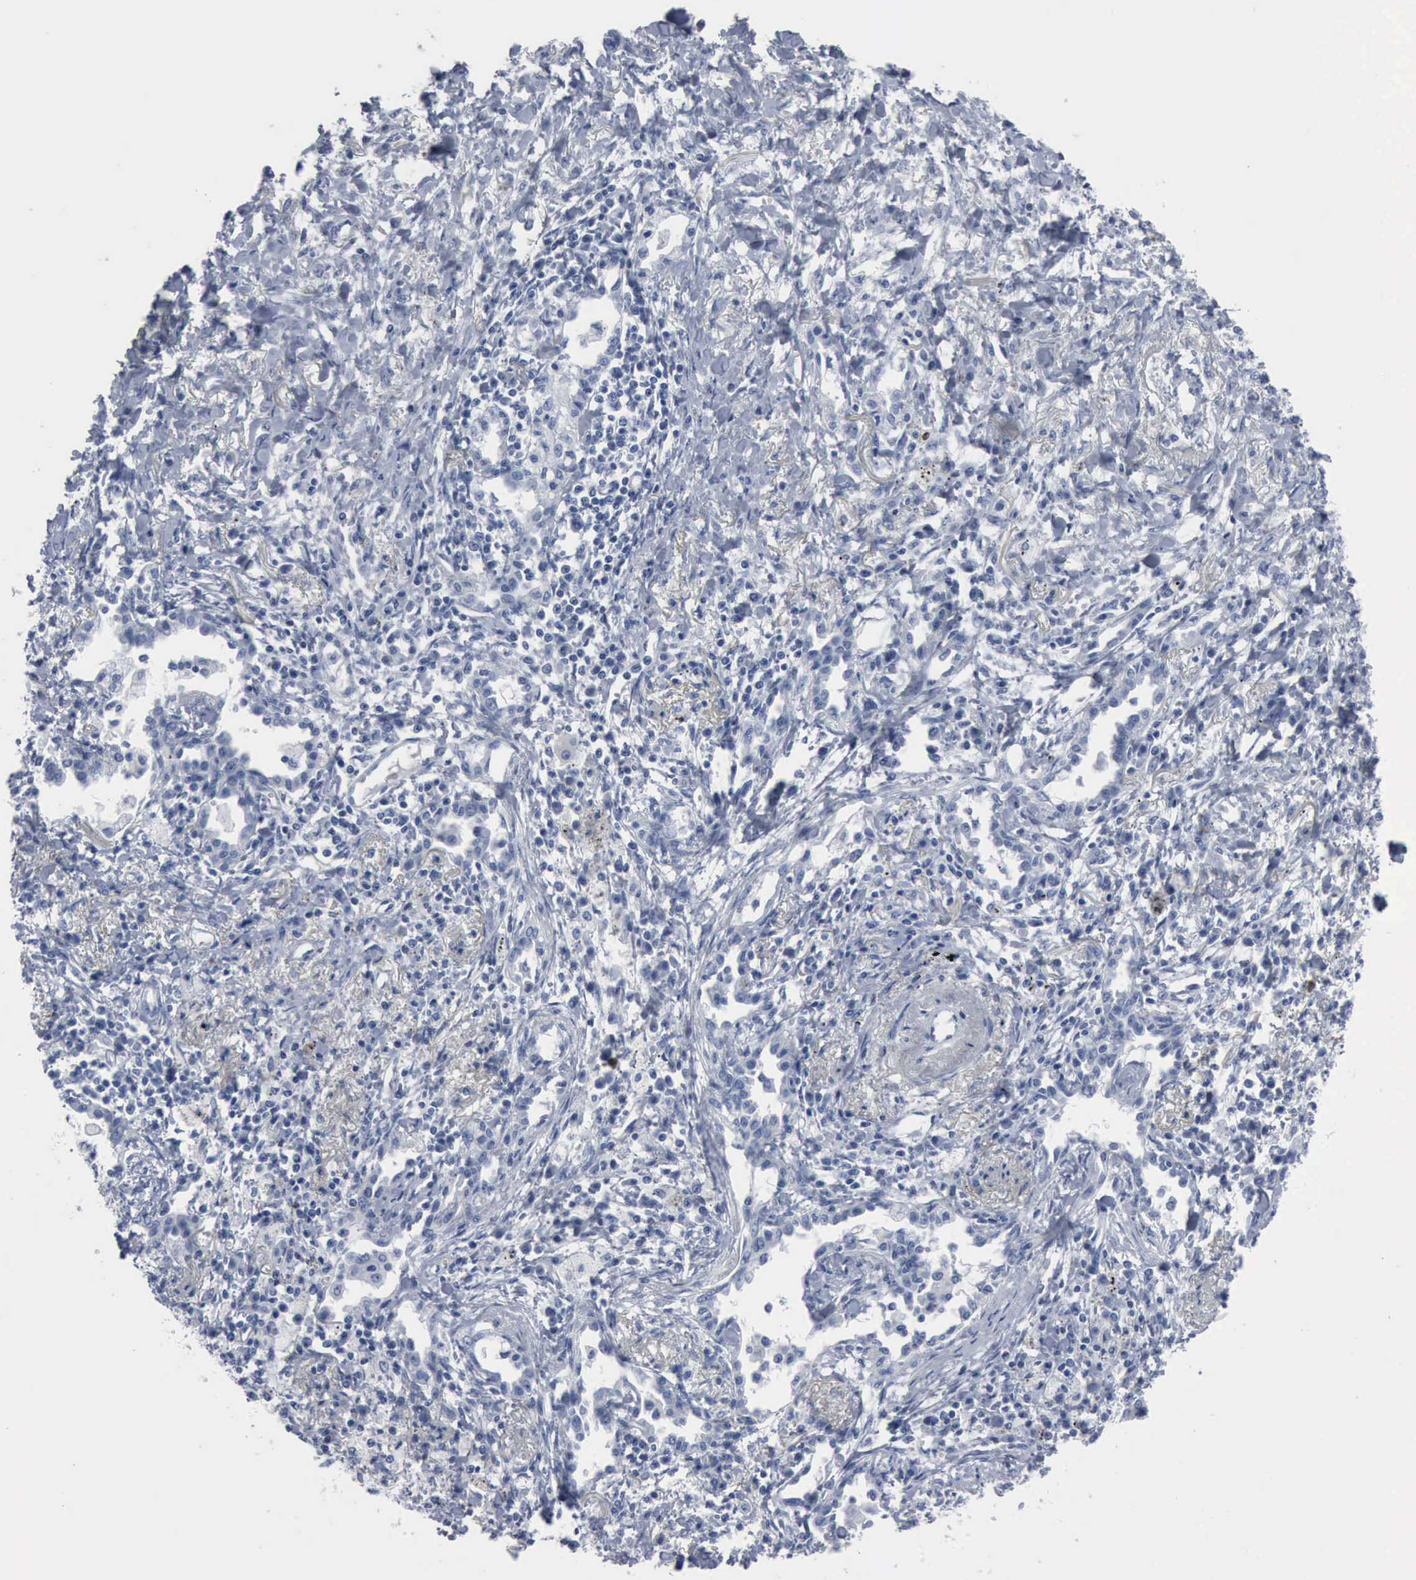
{"staining": {"intensity": "negative", "quantity": "none", "location": "none"}, "tissue": "lung cancer", "cell_type": "Tumor cells", "image_type": "cancer", "snomed": [{"axis": "morphology", "description": "Adenocarcinoma, NOS"}, {"axis": "topography", "description": "Lung"}], "caption": "DAB (3,3'-diaminobenzidine) immunohistochemical staining of human lung adenocarcinoma reveals no significant staining in tumor cells.", "gene": "DMD", "patient": {"sex": "male", "age": 60}}